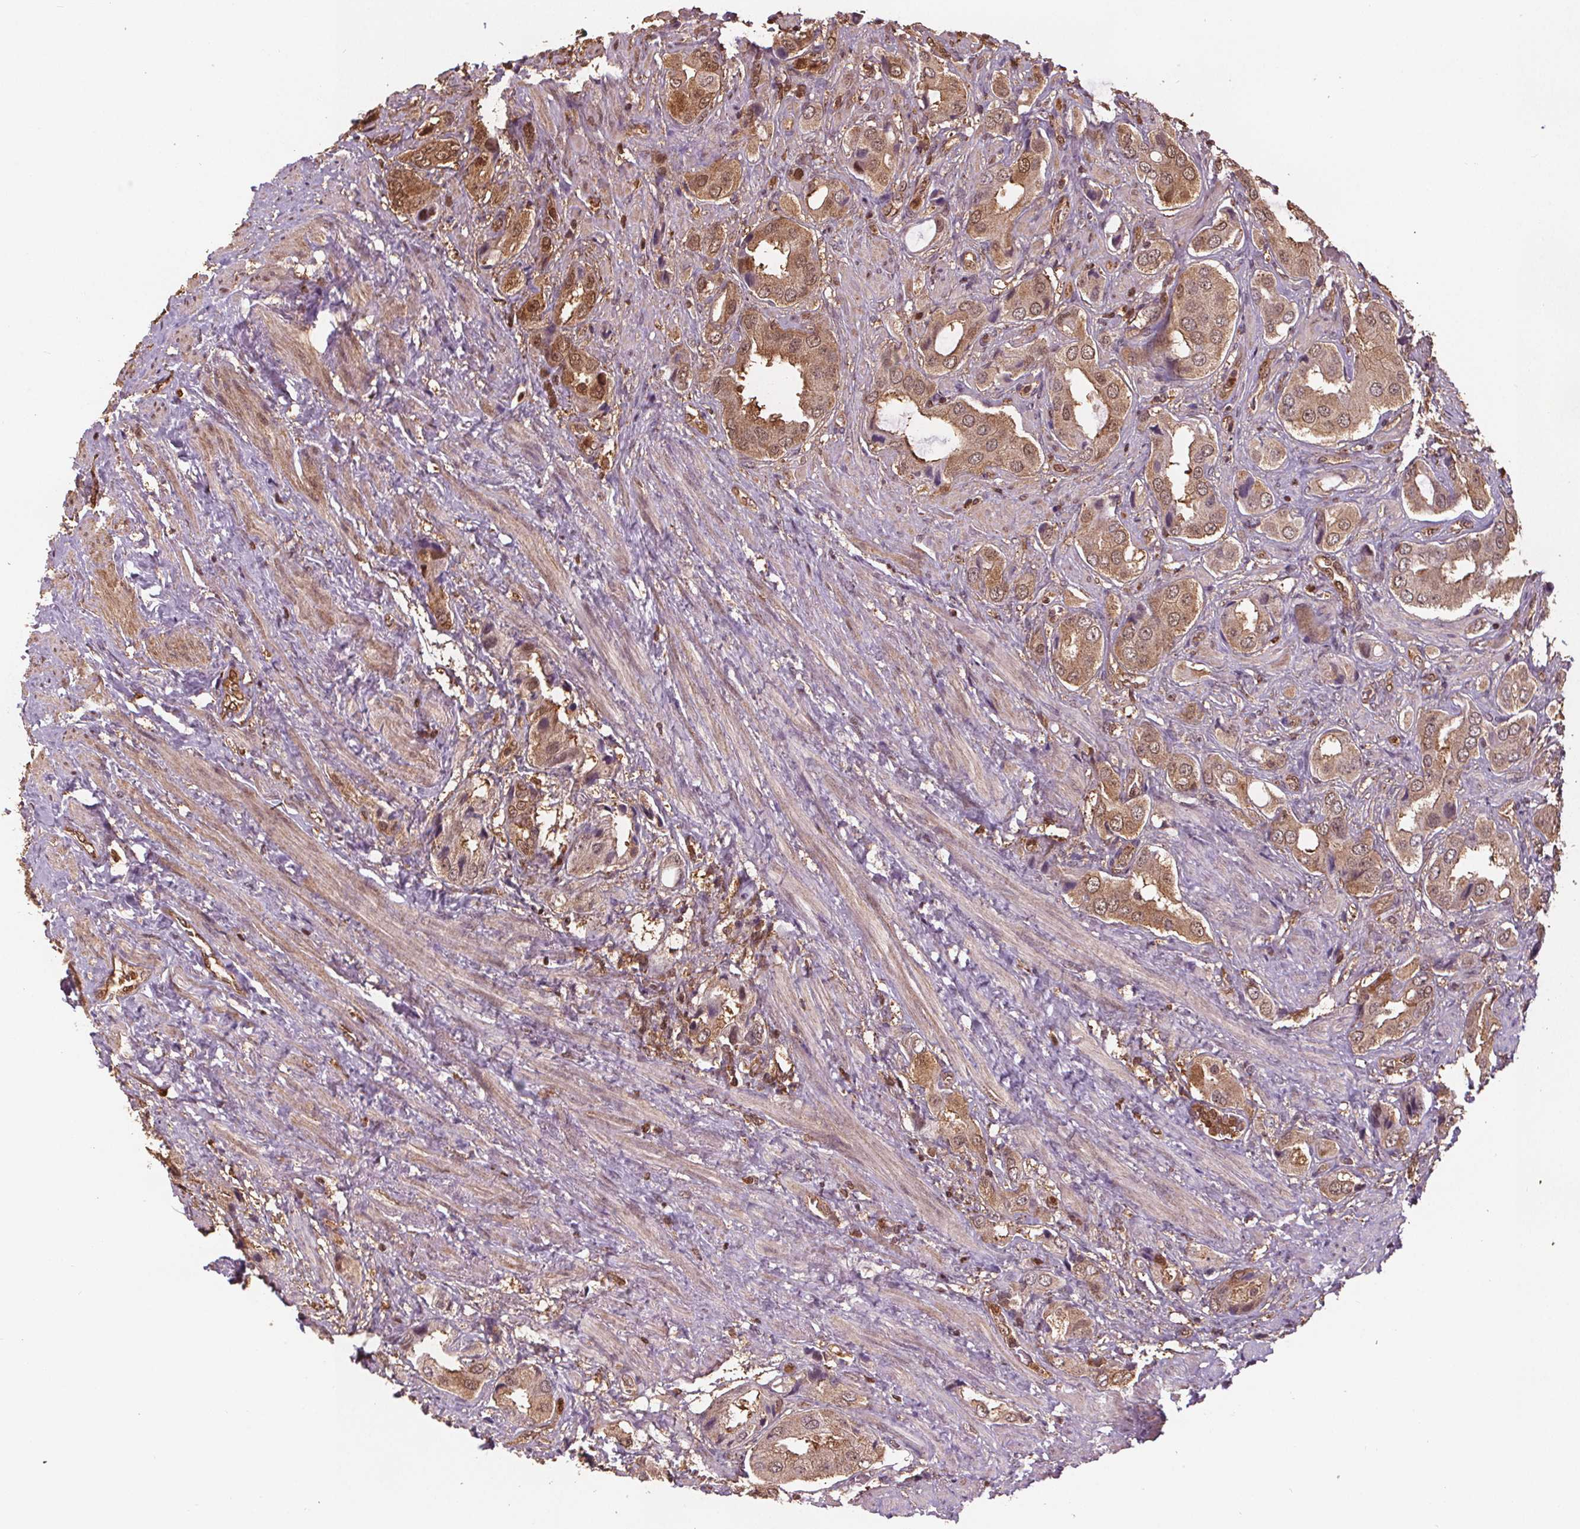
{"staining": {"intensity": "moderate", "quantity": "25%-75%", "location": "cytoplasmic/membranous,nuclear"}, "tissue": "prostate cancer", "cell_type": "Tumor cells", "image_type": "cancer", "snomed": [{"axis": "morphology", "description": "Adenocarcinoma, NOS"}, {"axis": "topography", "description": "Prostate"}], "caption": "Tumor cells demonstrate medium levels of moderate cytoplasmic/membranous and nuclear staining in approximately 25%-75% of cells in human prostate adenocarcinoma.", "gene": "ENO1", "patient": {"sex": "male", "age": 63}}